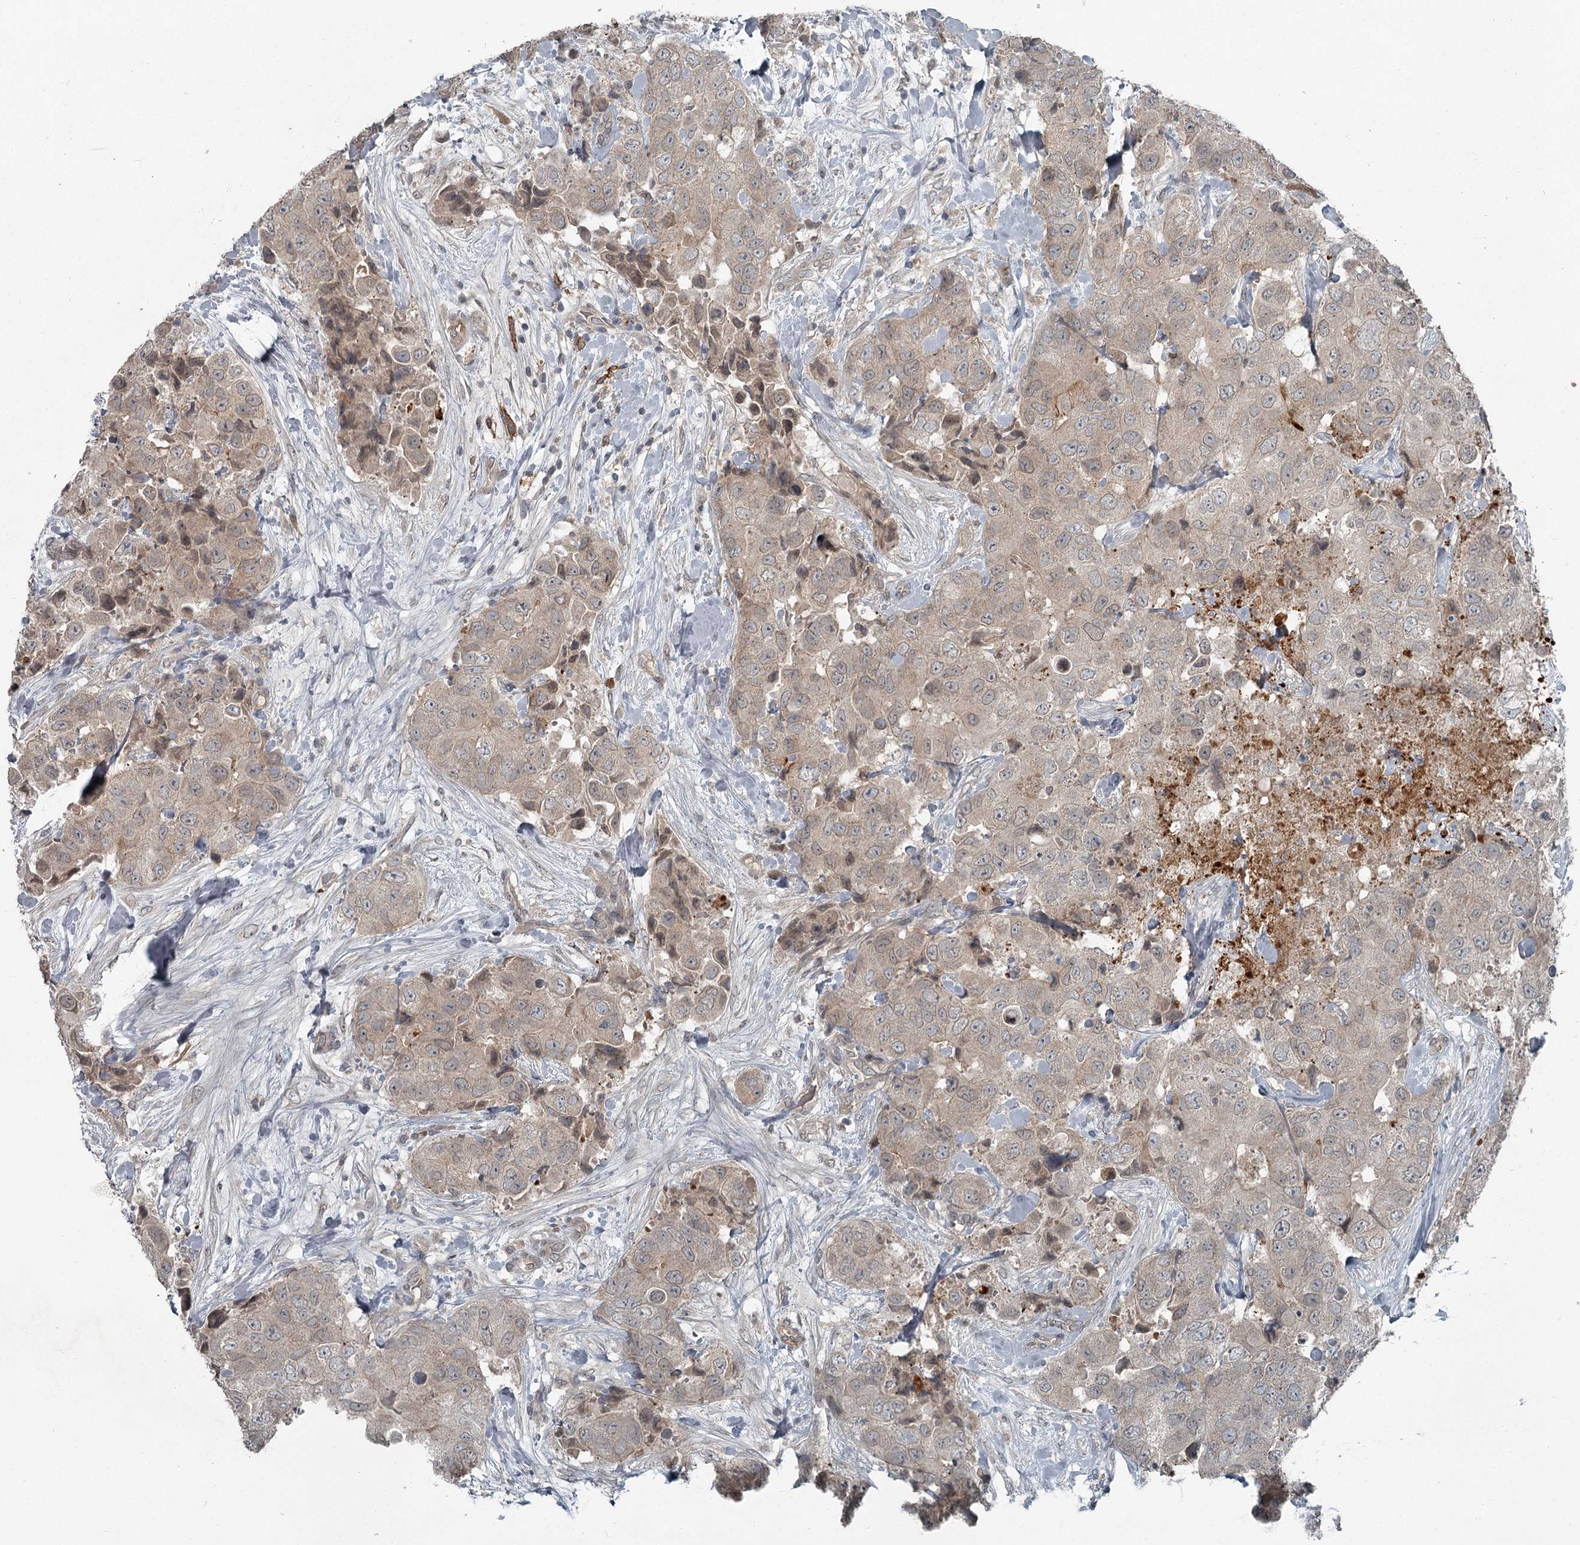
{"staining": {"intensity": "negative", "quantity": "none", "location": "none"}, "tissue": "breast cancer", "cell_type": "Tumor cells", "image_type": "cancer", "snomed": [{"axis": "morphology", "description": "Duct carcinoma"}, {"axis": "topography", "description": "Breast"}], "caption": "Immunohistochemistry (IHC) image of human invasive ductal carcinoma (breast) stained for a protein (brown), which shows no expression in tumor cells.", "gene": "SLC39A8", "patient": {"sex": "female", "age": 62}}